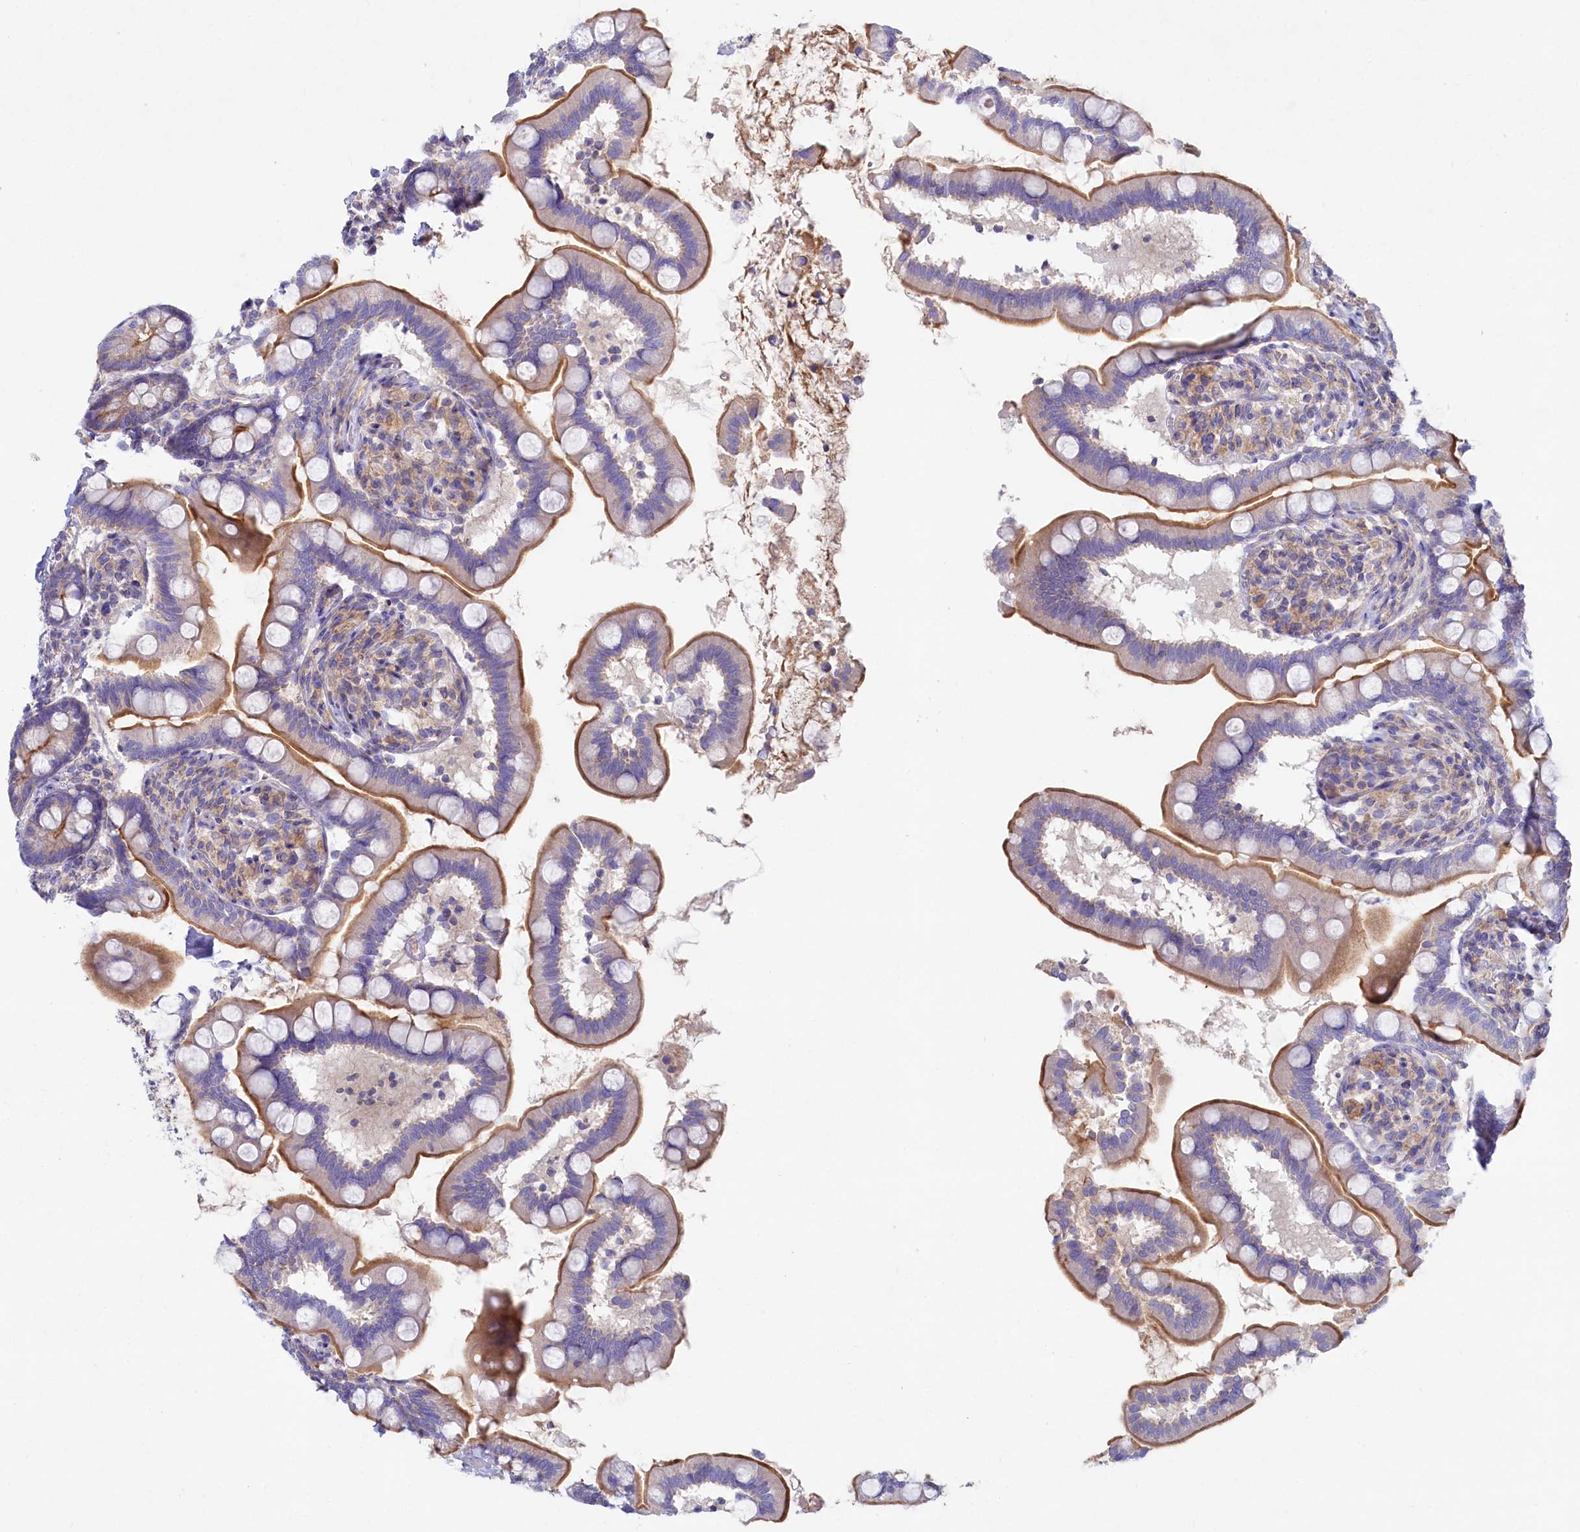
{"staining": {"intensity": "strong", "quantity": ">75%", "location": "cytoplasmic/membranous"}, "tissue": "small intestine", "cell_type": "Glandular cells", "image_type": "normal", "snomed": [{"axis": "morphology", "description": "Normal tissue, NOS"}, {"axis": "topography", "description": "Small intestine"}], "caption": "High-magnification brightfield microscopy of benign small intestine stained with DAB (3,3'-diaminobenzidine) (brown) and counterstained with hematoxylin (blue). glandular cells exhibit strong cytoplasmic/membranous expression is appreciated in about>75% of cells. The staining is performed using DAB brown chromogen to label protein expression. The nuclei are counter-stained blue using hematoxylin.", "gene": "VPS26B", "patient": {"sex": "female", "age": 64}}